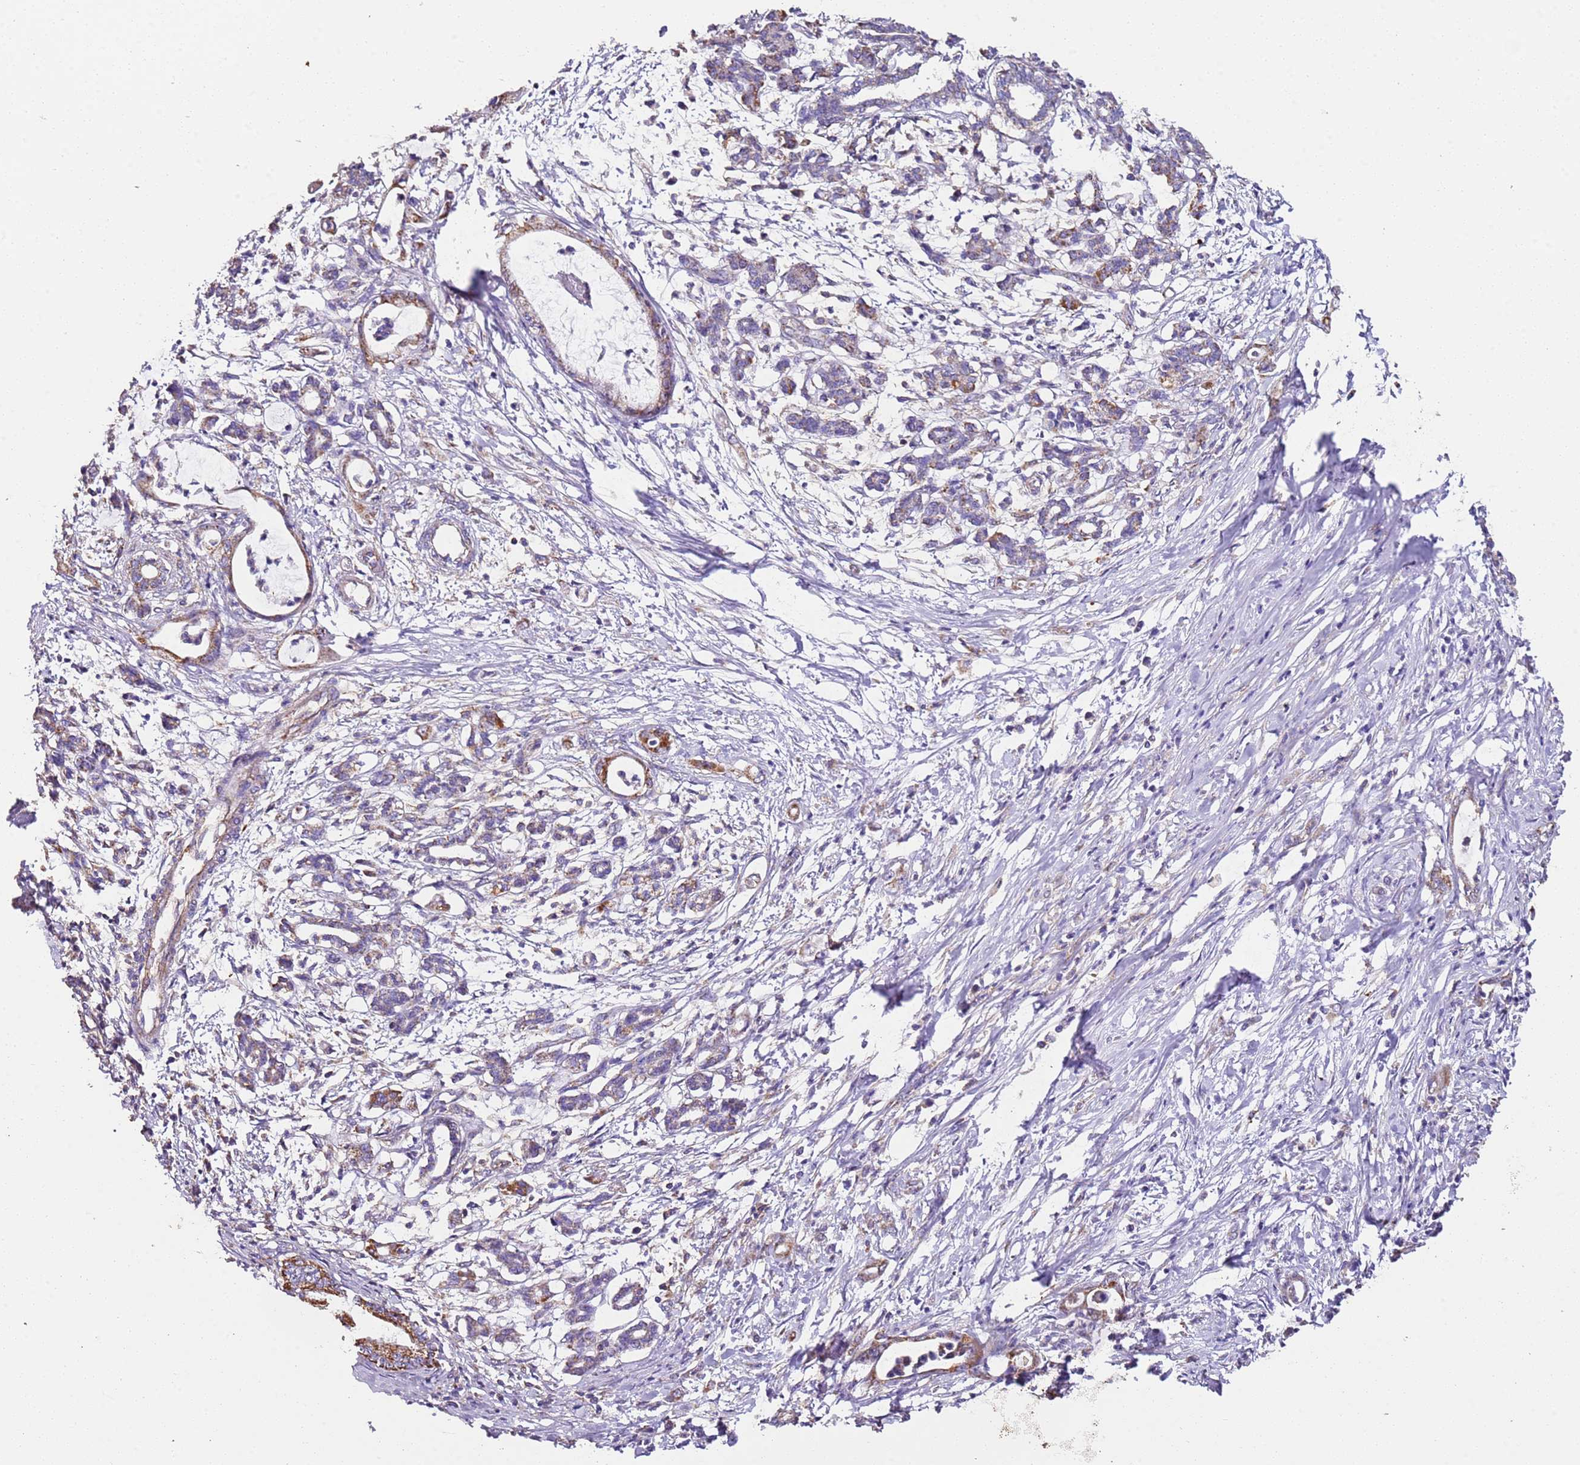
{"staining": {"intensity": "moderate", "quantity": "25%-75%", "location": "cytoplasmic/membranous"}, "tissue": "pancreatic cancer", "cell_type": "Tumor cells", "image_type": "cancer", "snomed": [{"axis": "morphology", "description": "Adenocarcinoma, NOS"}, {"axis": "topography", "description": "Pancreas"}], "caption": "This image displays pancreatic cancer stained with immunohistochemistry (IHC) to label a protein in brown. The cytoplasmic/membranous of tumor cells show moderate positivity for the protein. Nuclei are counter-stained blue.", "gene": "RMND5A", "patient": {"sex": "female", "age": 55}}